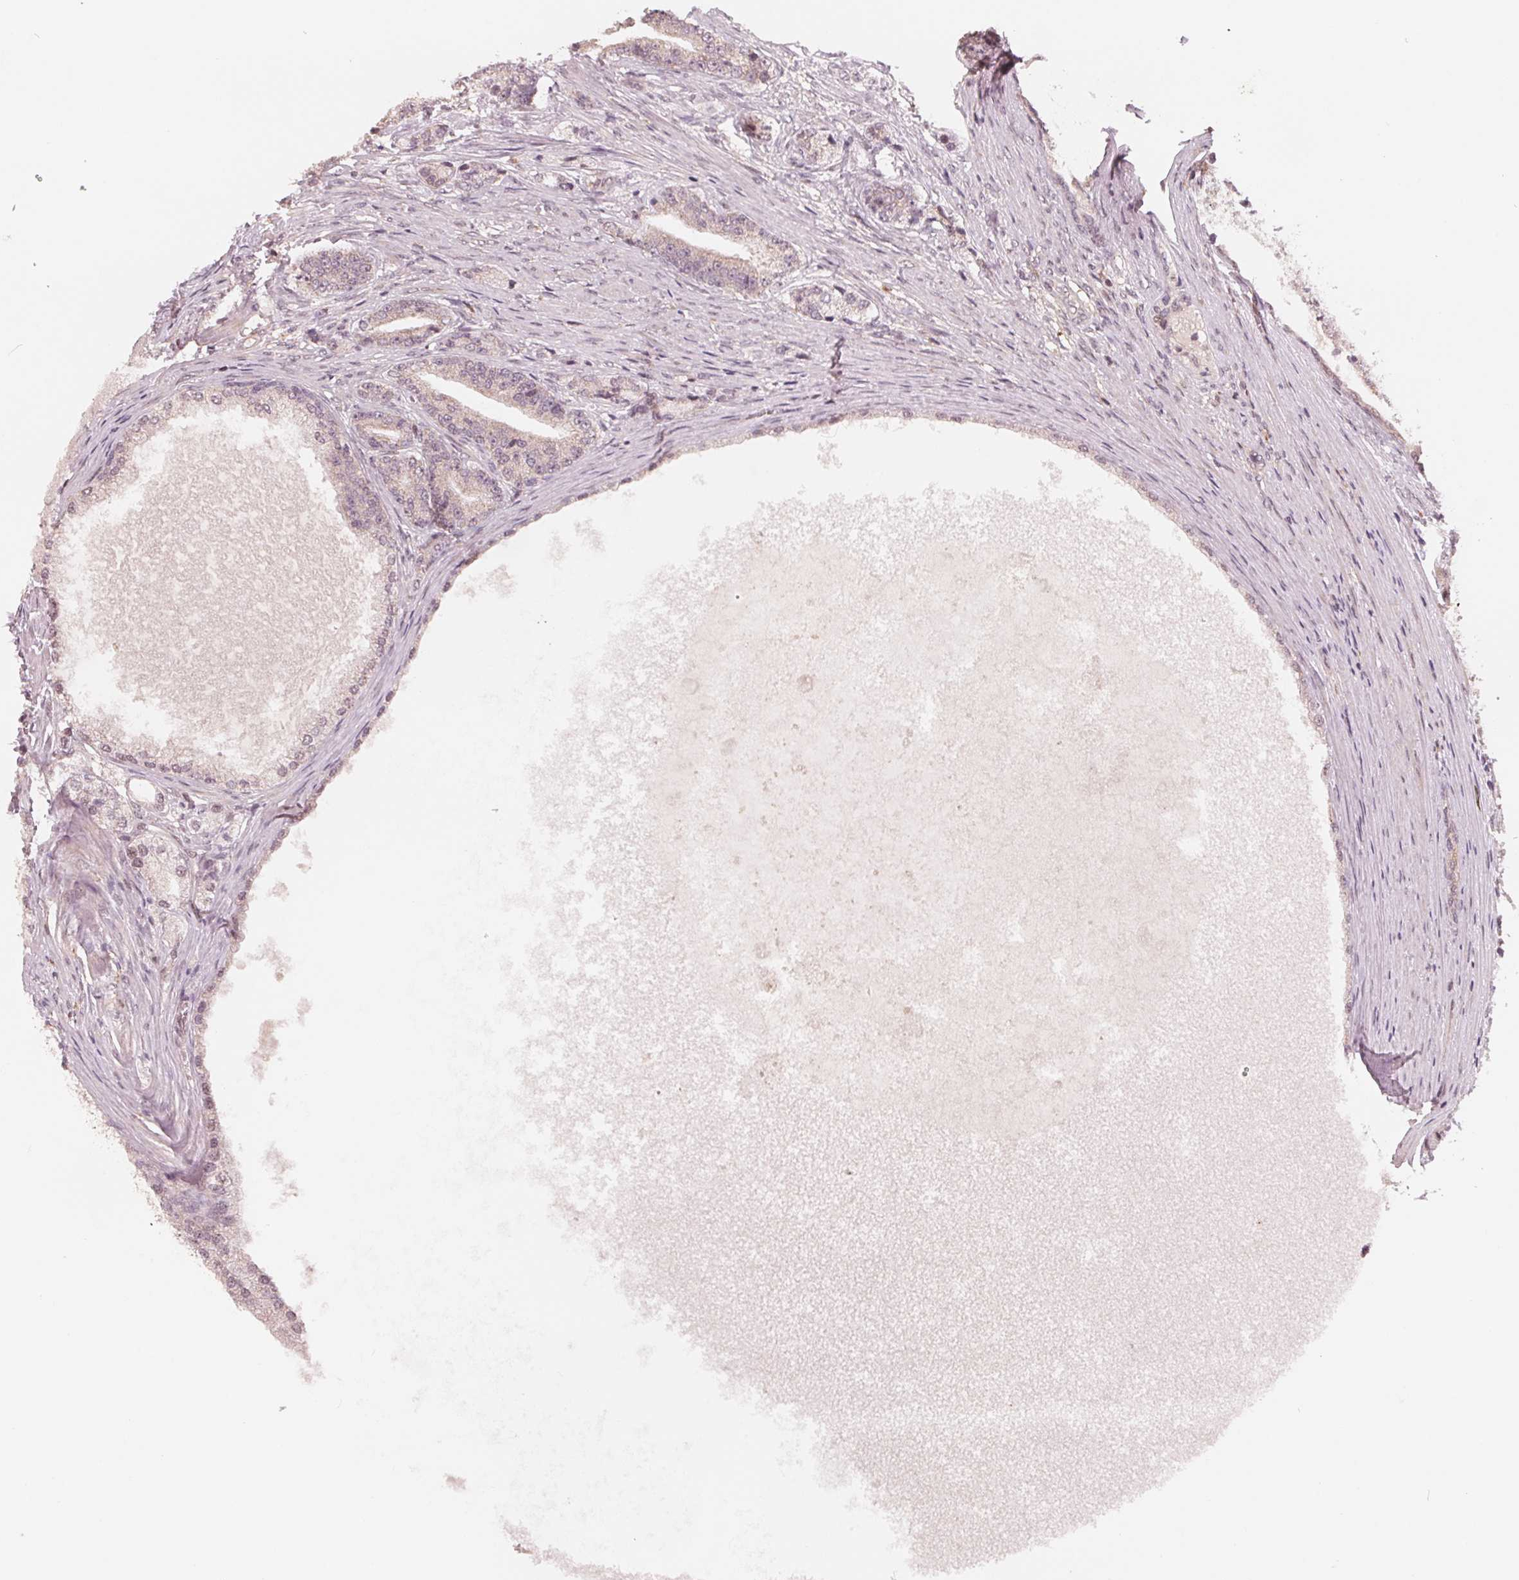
{"staining": {"intensity": "negative", "quantity": "none", "location": "none"}, "tissue": "prostate cancer", "cell_type": "Tumor cells", "image_type": "cancer", "snomed": [{"axis": "morphology", "description": "Adenocarcinoma, High grade"}, {"axis": "topography", "description": "Prostate and seminal vesicle, NOS"}], "caption": "The IHC image has no significant expression in tumor cells of prostate cancer (high-grade adenocarcinoma) tissue.", "gene": "IL9R", "patient": {"sex": "male", "age": 61}}